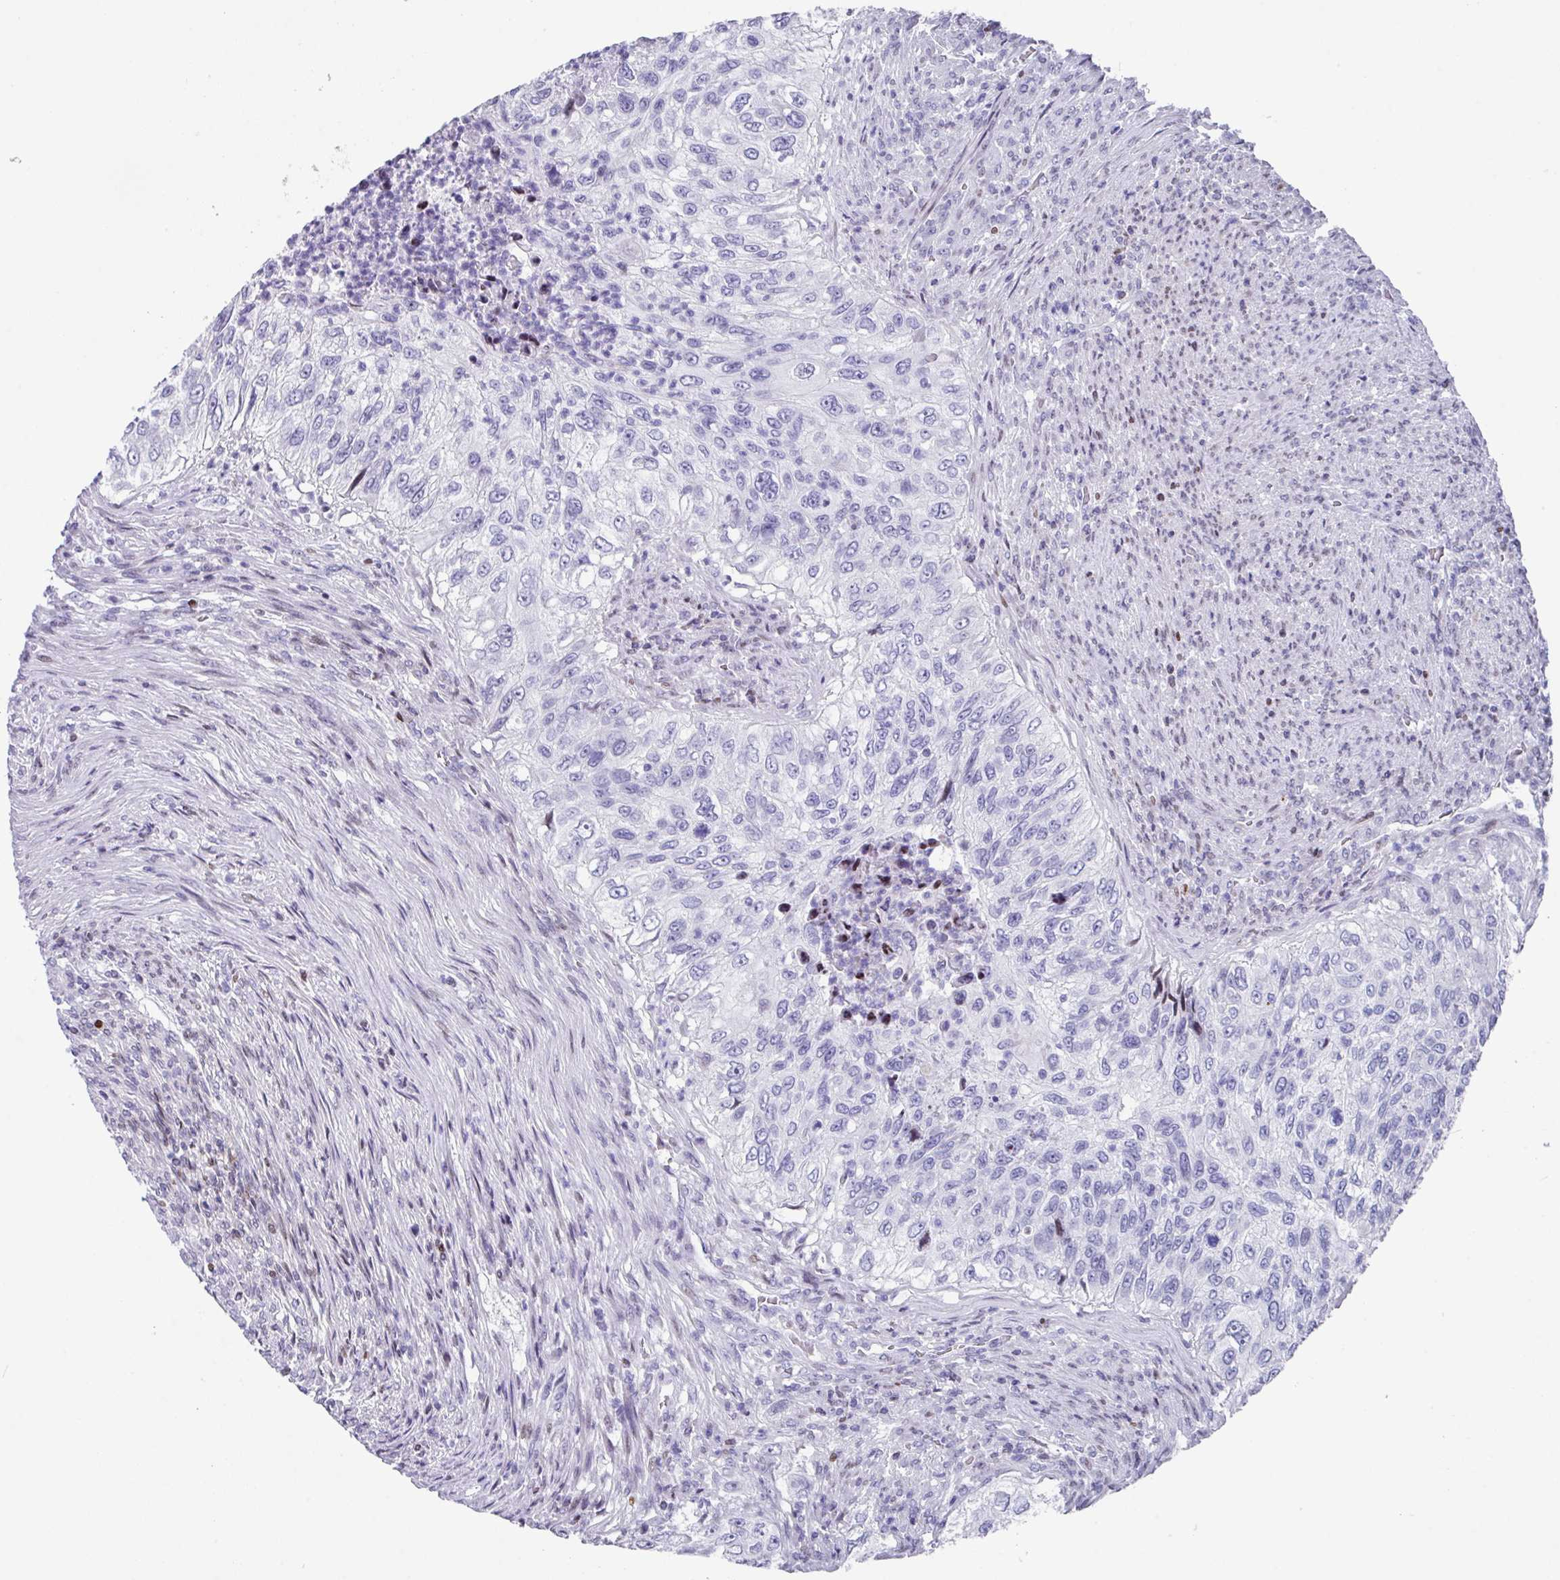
{"staining": {"intensity": "negative", "quantity": "none", "location": "none"}, "tissue": "urothelial cancer", "cell_type": "Tumor cells", "image_type": "cancer", "snomed": [{"axis": "morphology", "description": "Urothelial carcinoma, High grade"}, {"axis": "topography", "description": "Urinary bladder"}], "caption": "Immunohistochemical staining of human urothelial carcinoma (high-grade) shows no significant positivity in tumor cells. The staining is performed using DAB brown chromogen with nuclei counter-stained in using hematoxylin.", "gene": "TCF3", "patient": {"sex": "female", "age": 60}}